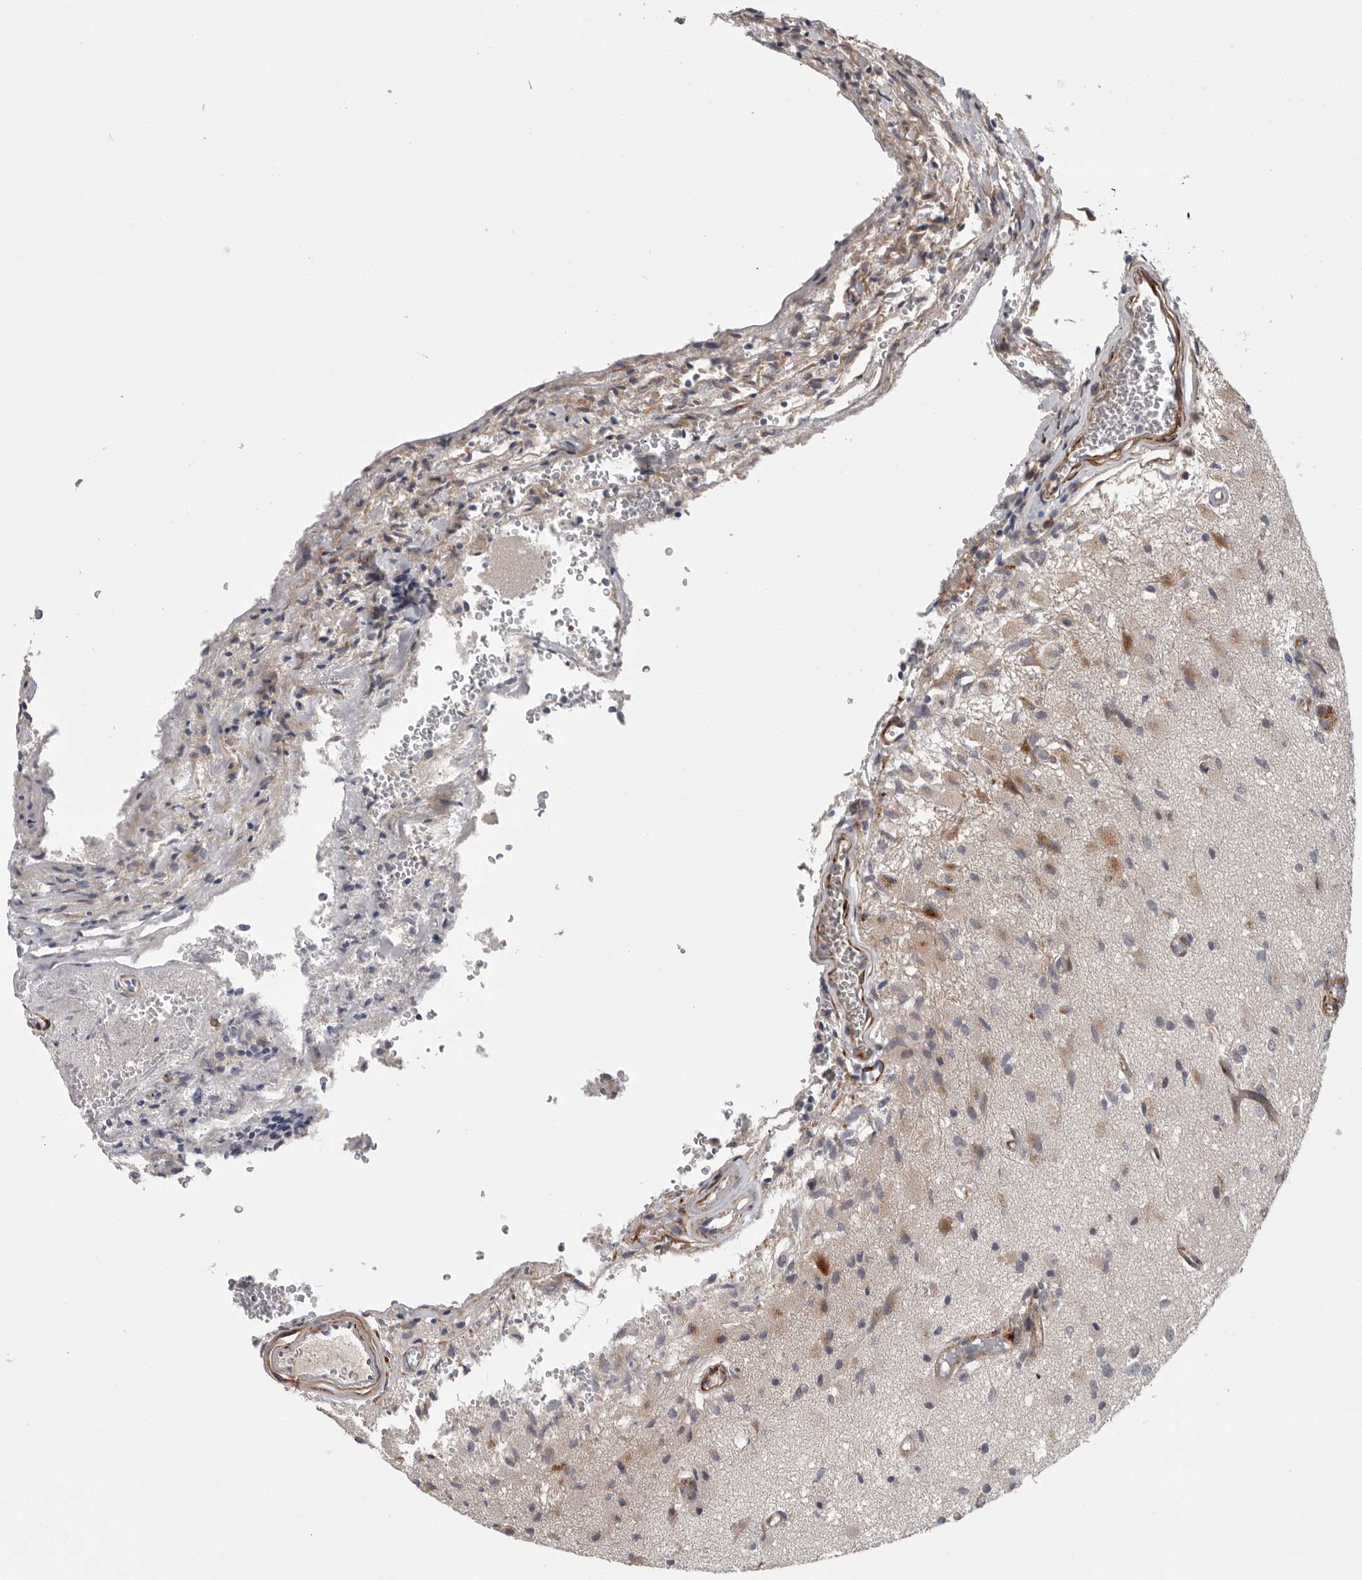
{"staining": {"intensity": "weak", "quantity": "<25%", "location": "cytoplasmic/membranous"}, "tissue": "glioma", "cell_type": "Tumor cells", "image_type": "cancer", "snomed": [{"axis": "morphology", "description": "Normal tissue, NOS"}, {"axis": "morphology", "description": "Glioma, malignant, High grade"}, {"axis": "topography", "description": "Cerebral cortex"}], "caption": "Immunohistochemistry image of neoplastic tissue: human glioma stained with DAB (3,3'-diaminobenzidine) displays no significant protein staining in tumor cells.", "gene": "ATXN3L", "patient": {"sex": "male", "age": 77}}